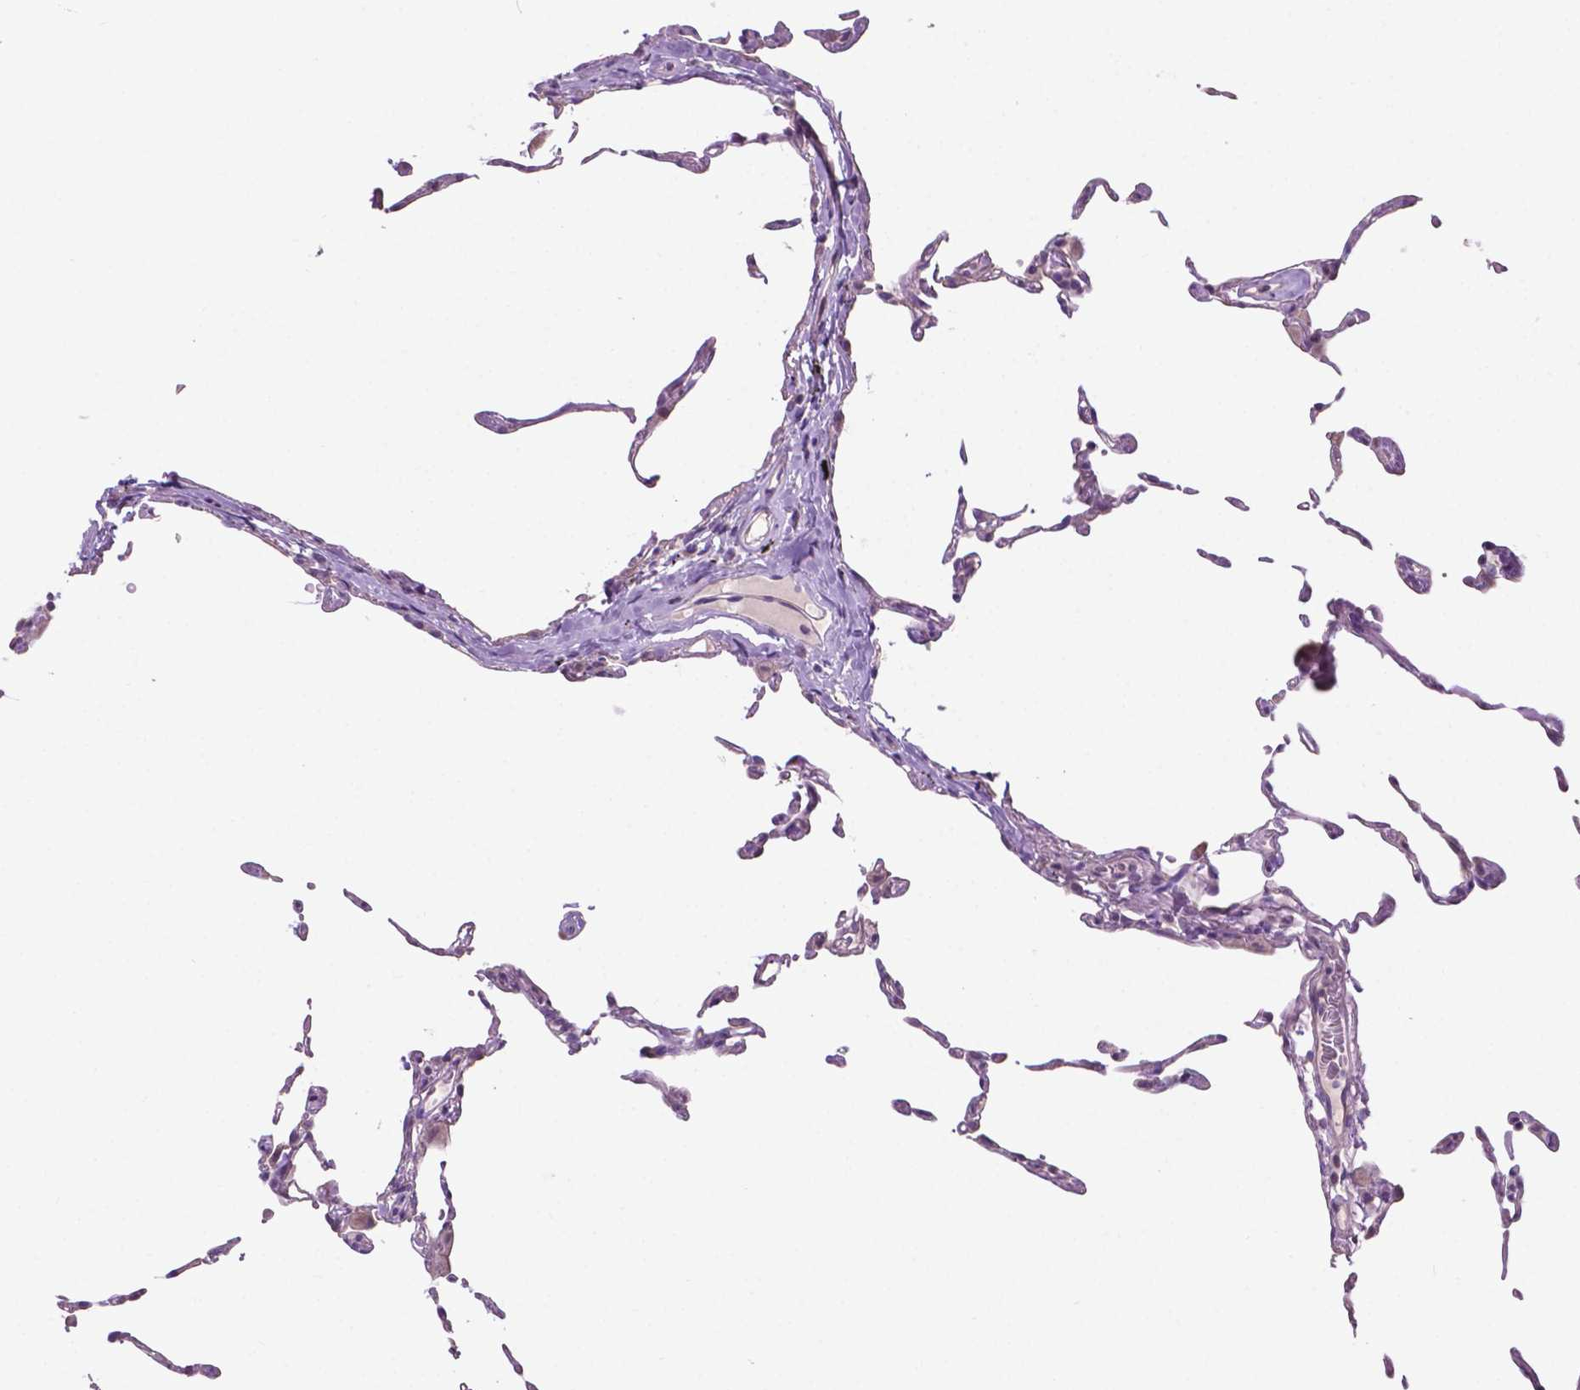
{"staining": {"intensity": "negative", "quantity": "none", "location": "none"}, "tissue": "lung", "cell_type": "Alveolar cells", "image_type": "normal", "snomed": [{"axis": "morphology", "description": "Normal tissue, NOS"}, {"axis": "topography", "description": "Lung"}], "caption": "High magnification brightfield microscopy of benign lung stained with DAB (brown) and counterstained with hematoxylin (blue): alveolar cells show no significant expression. Nuclei are stained in blue.", "gene": "CLDN17", "patient": {"sex": "female", "age": 57}}